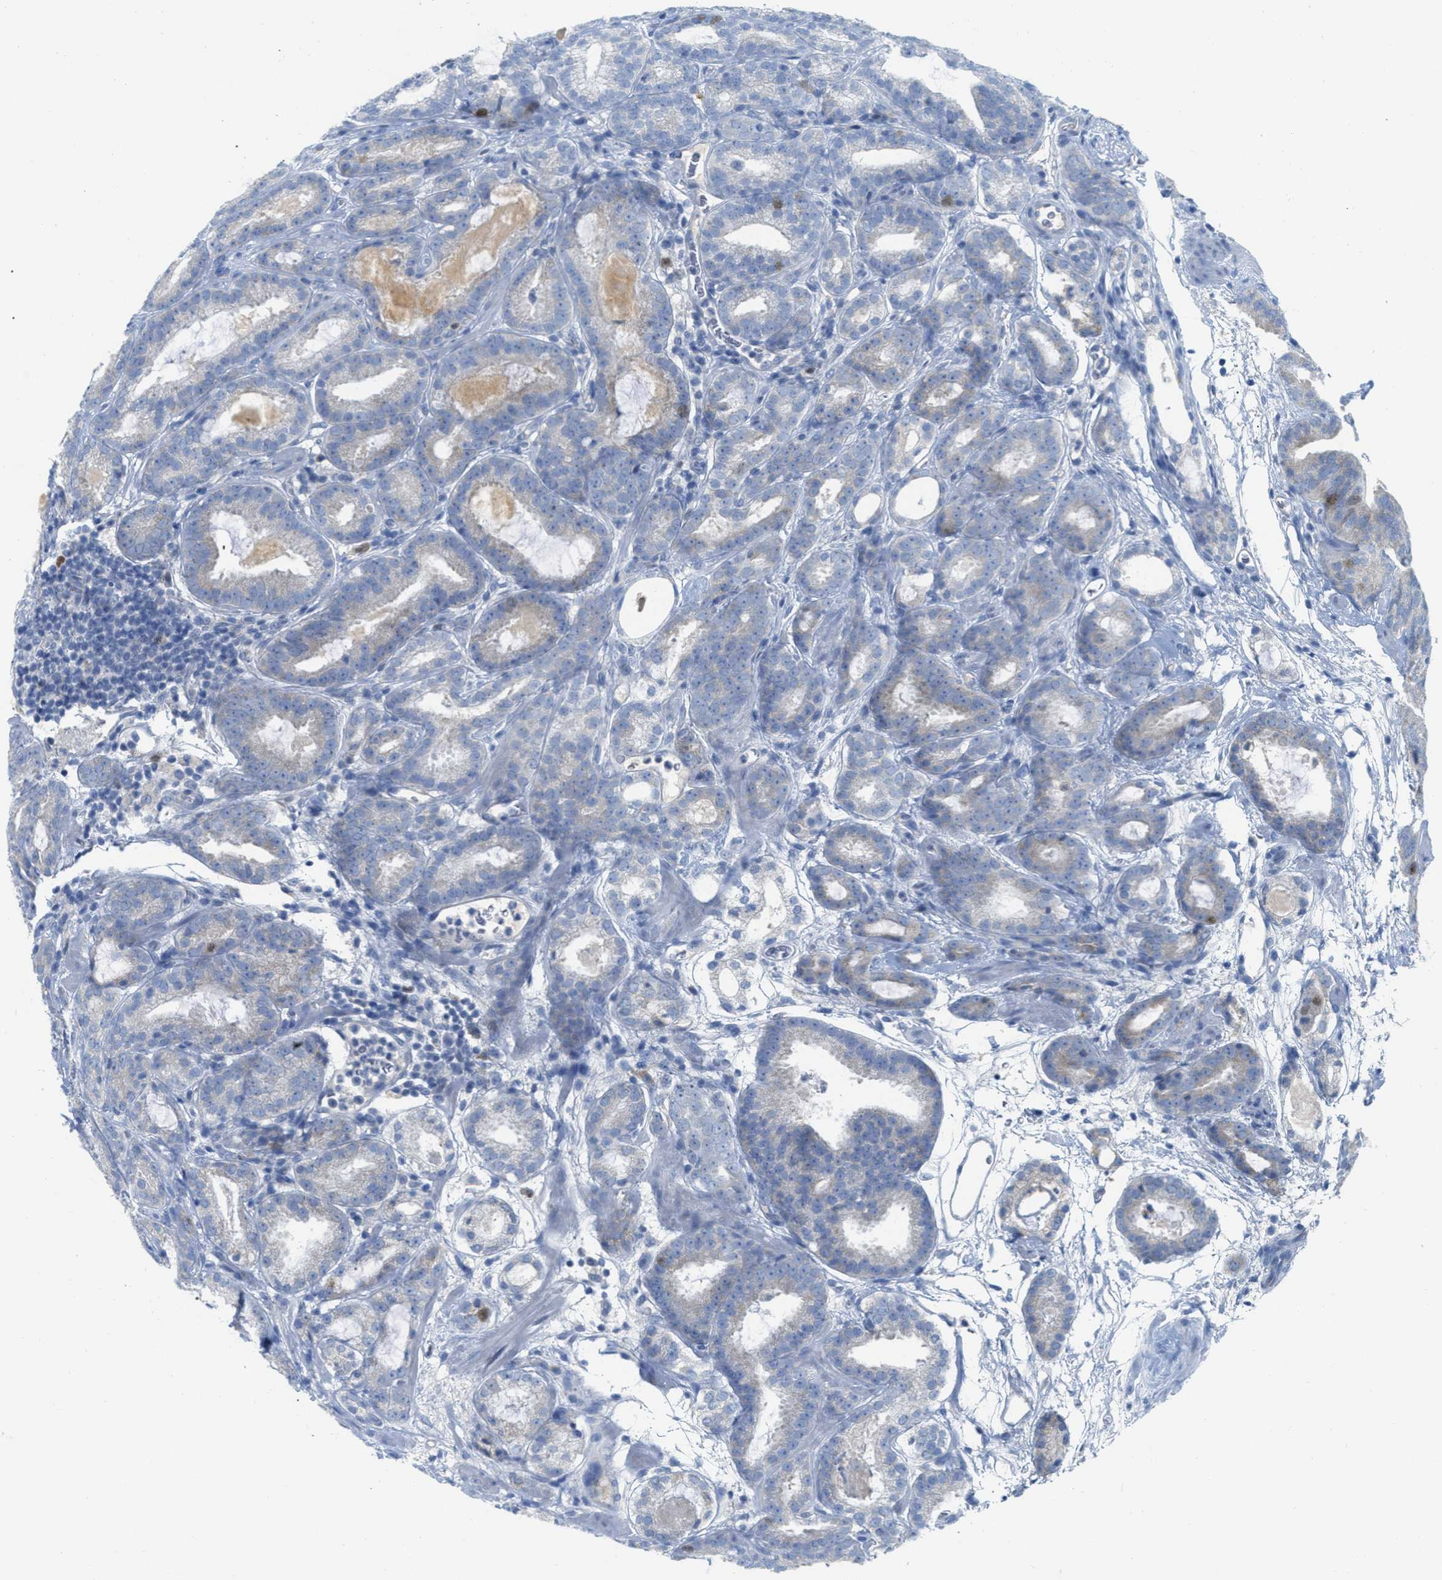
{"staining": {"intensity": "weak", "quantity": "<25%", "location": "cytoplasmic/membranous"}, "tissue": "prostate cancer", "cell_type": "Tumor cells", "image_type": "cancer", "snomed": [{"axis": "morphology", "description": "Adenocarcinoma, Low grade"}, {"axis": "topography", "description": "Prostate"}], "caption": "Immunohistochemical staining of human prostate cancer (adenocarcinoma (low-grade)) demonstrates no significant positivity in tumor cells. (Brightfield microscopy of DAB IHC at high magnification).", "gene": "ORC6", "patient": {"sex": "male", "age": 69}}